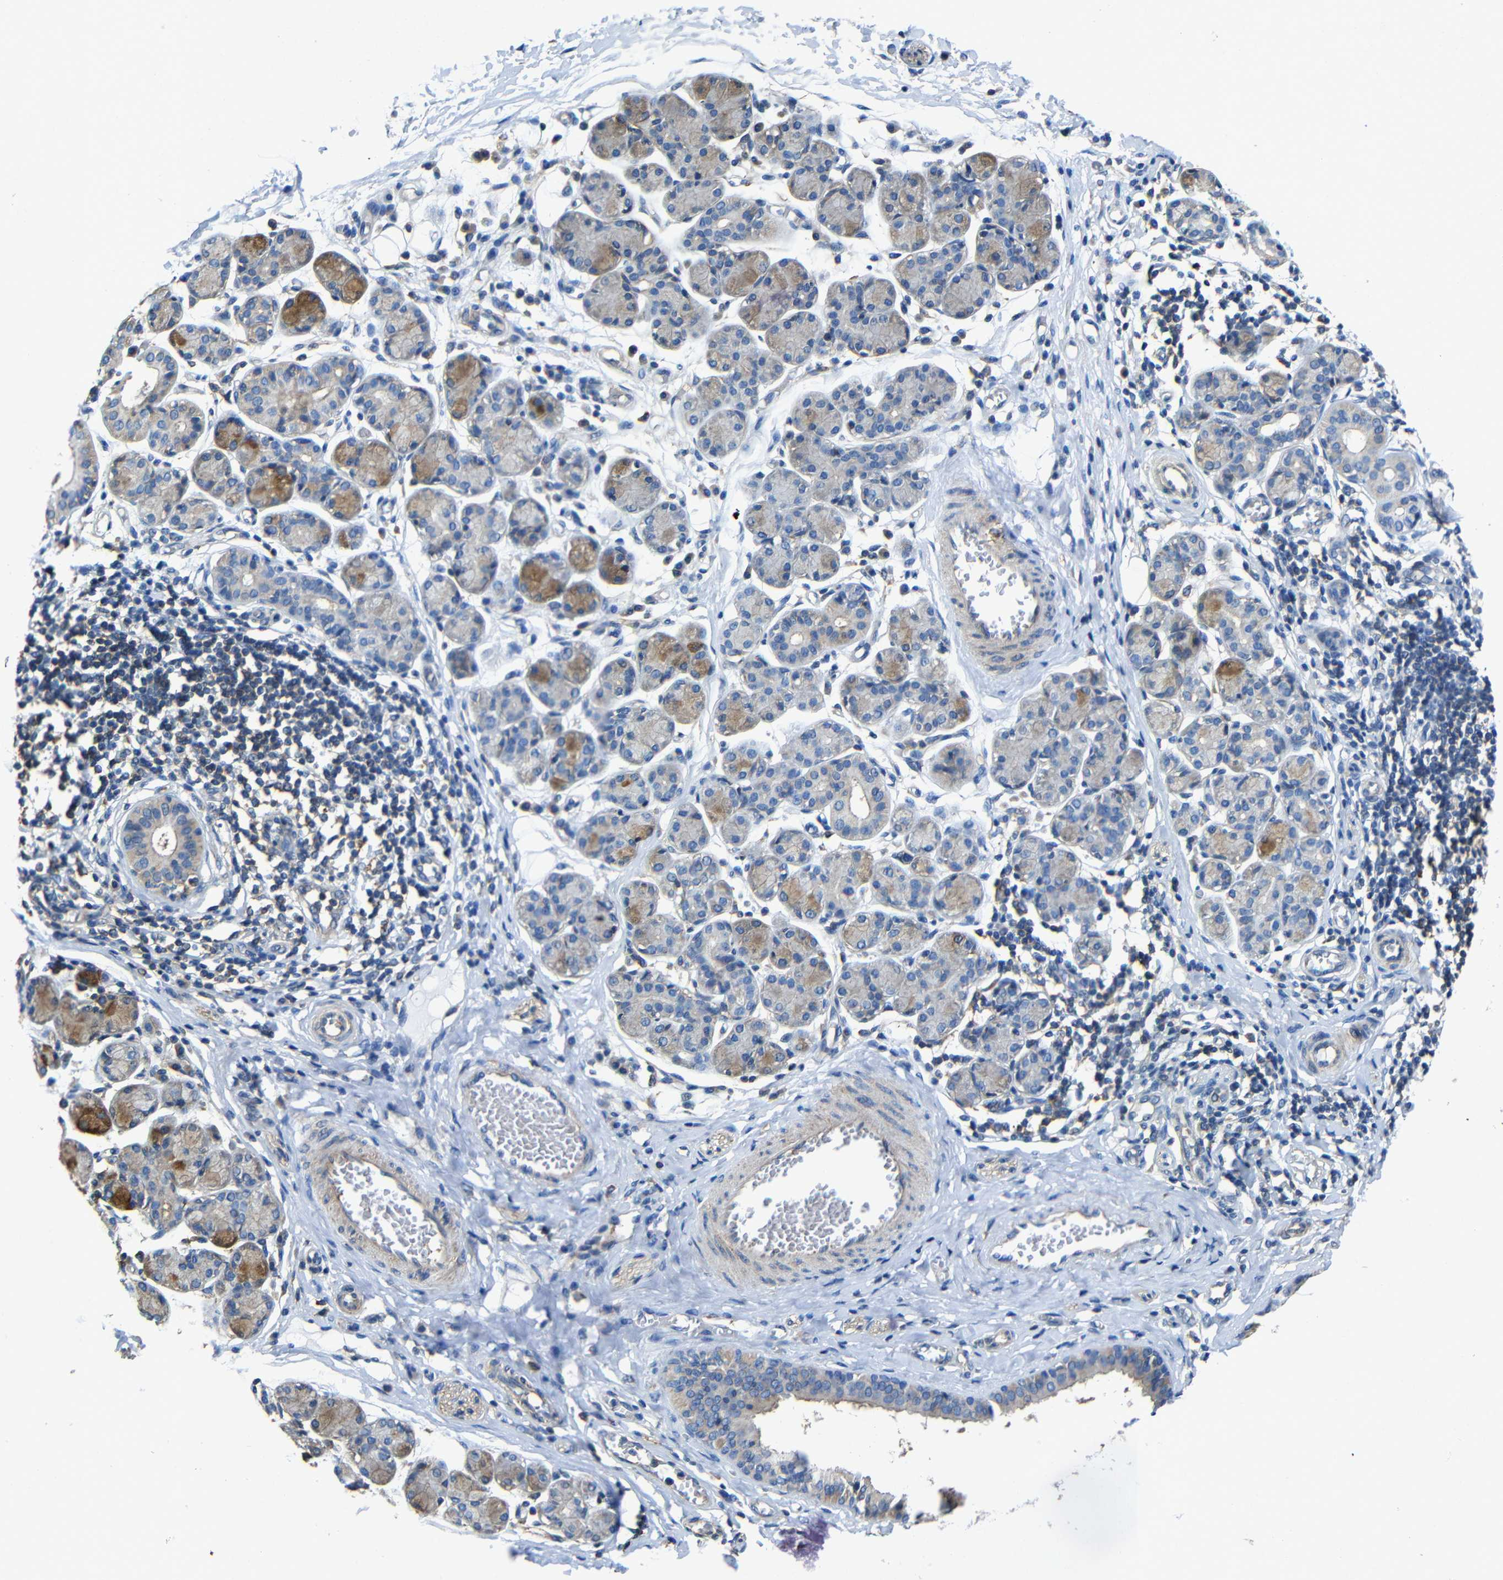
{"staining": {"intensity": "moderate", "quantity": "25%-75%", "location": "cytoplasmic/membranous"}, "tissue": "salivary gland", "cell_type": "Glandular cells", "image_type": "normal", "snomed": [{"axis": "morphology", "description": "Normal tissue, NOS"}, {"axis": "morphology", "description": "Inflammation, NOS"}, {"axis": "topography", "description": "Lymph node"}, {"axis": "topography", "description": "Salivary gland"}], "caption": "Unremarkable salivary gland displays moderate cytoplasmic/membranous positivity in approximately 25%-75% of glandular cells.", "gene": "GDI1", "patient": {"sex": "male", "age": 3}}